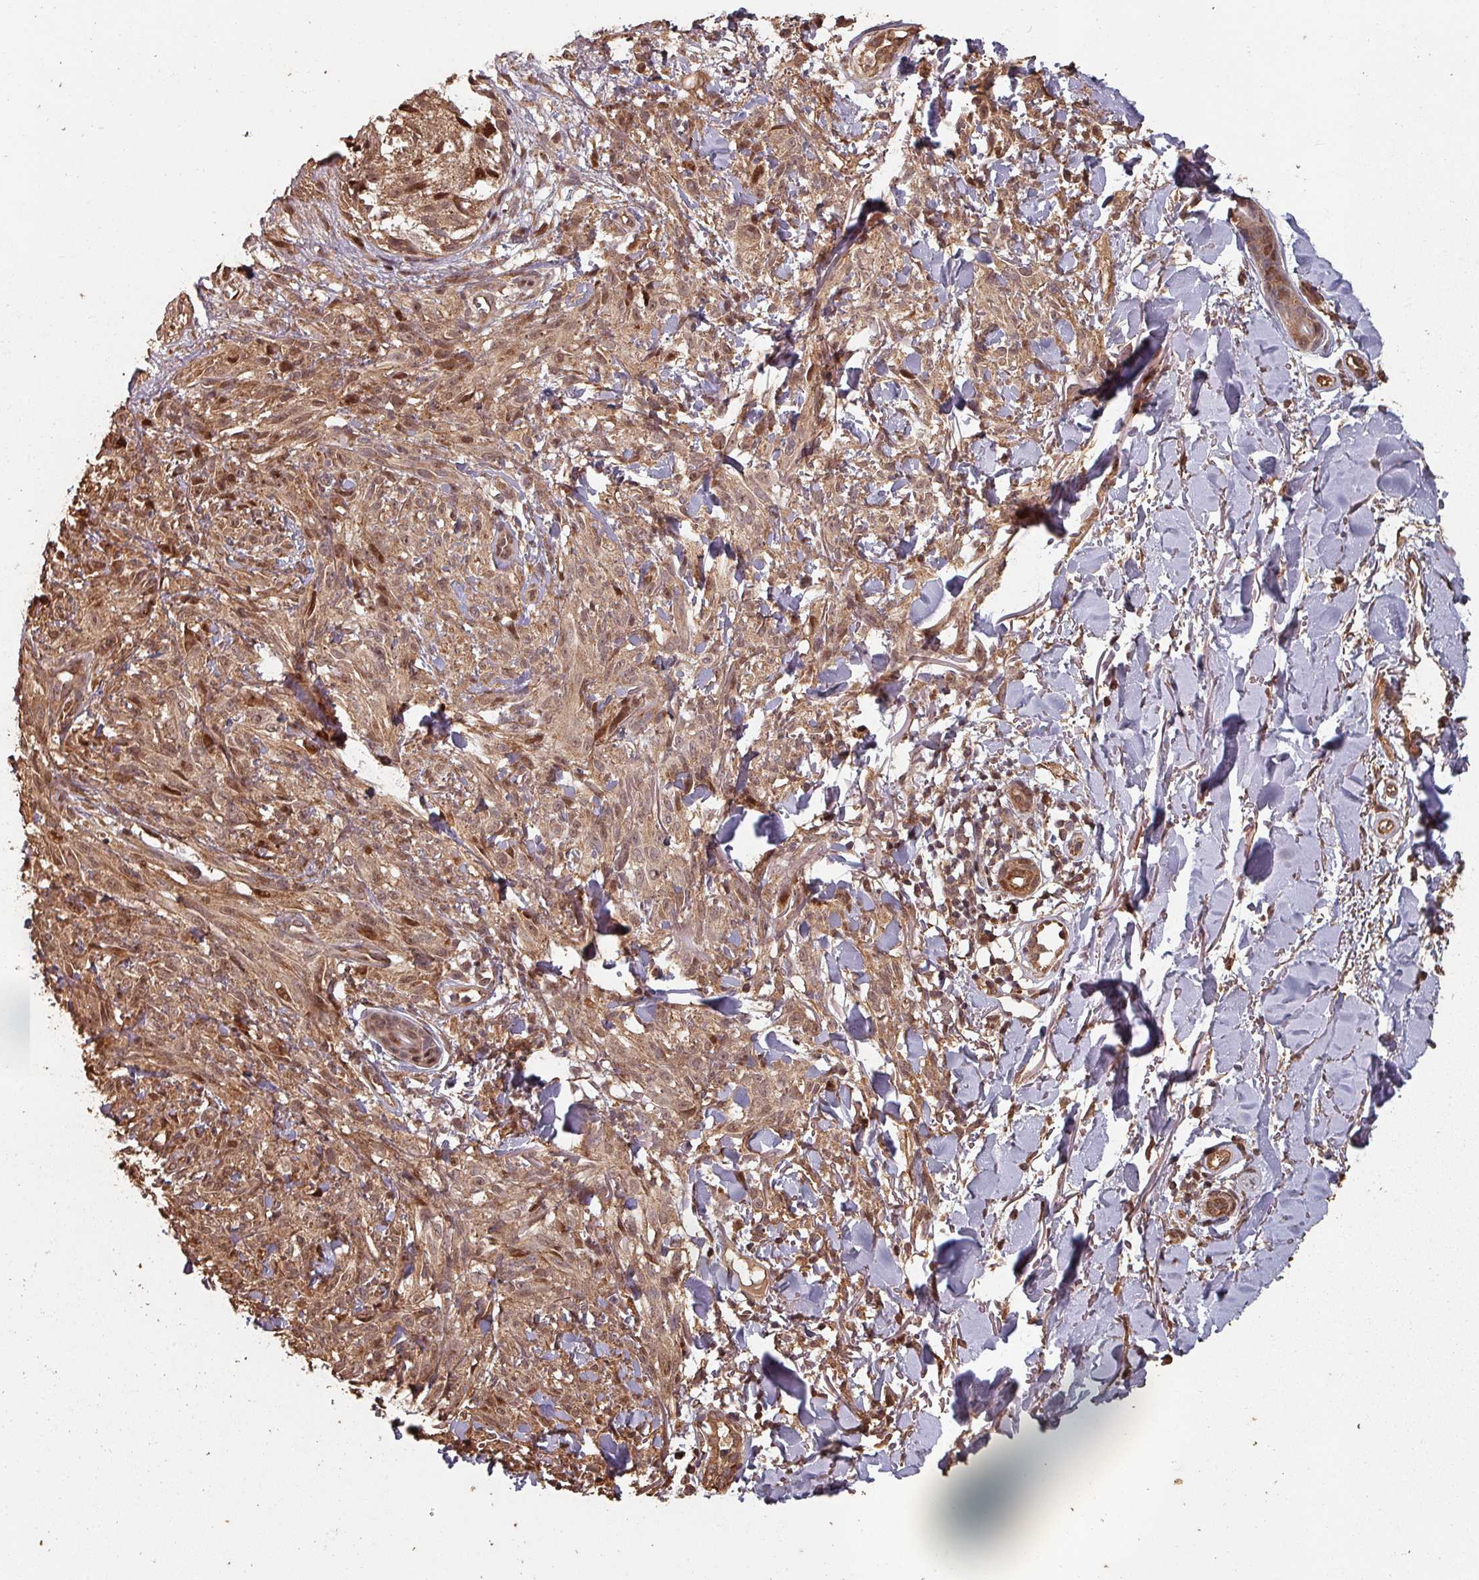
{"staining": {"intensity": "moderate", "quantity": ">75%", "location": "cytoplasmic/membranous,nuclear"}, "tissue": "melanoma", "cell_type": "Tumor cells", "image_type": "cancer", "snomed": [{"axis": "morphology", "description": "Malignant melanoma, NOS"}, {"axis": "topography", "description": "Skin of forearm"}], "caption": "Melanoma was stained to show a protein in brown. There is medium levels of moderate cytoplasmic/membranous and nuclear staining in approximately >75% of tumor cells. (DAB (3,3'-diaminobenzidine) = brown stain, brightfield microscopy at high magnification).", "gene": "EID1", "patient": {"sex": "female", "age": 65}}